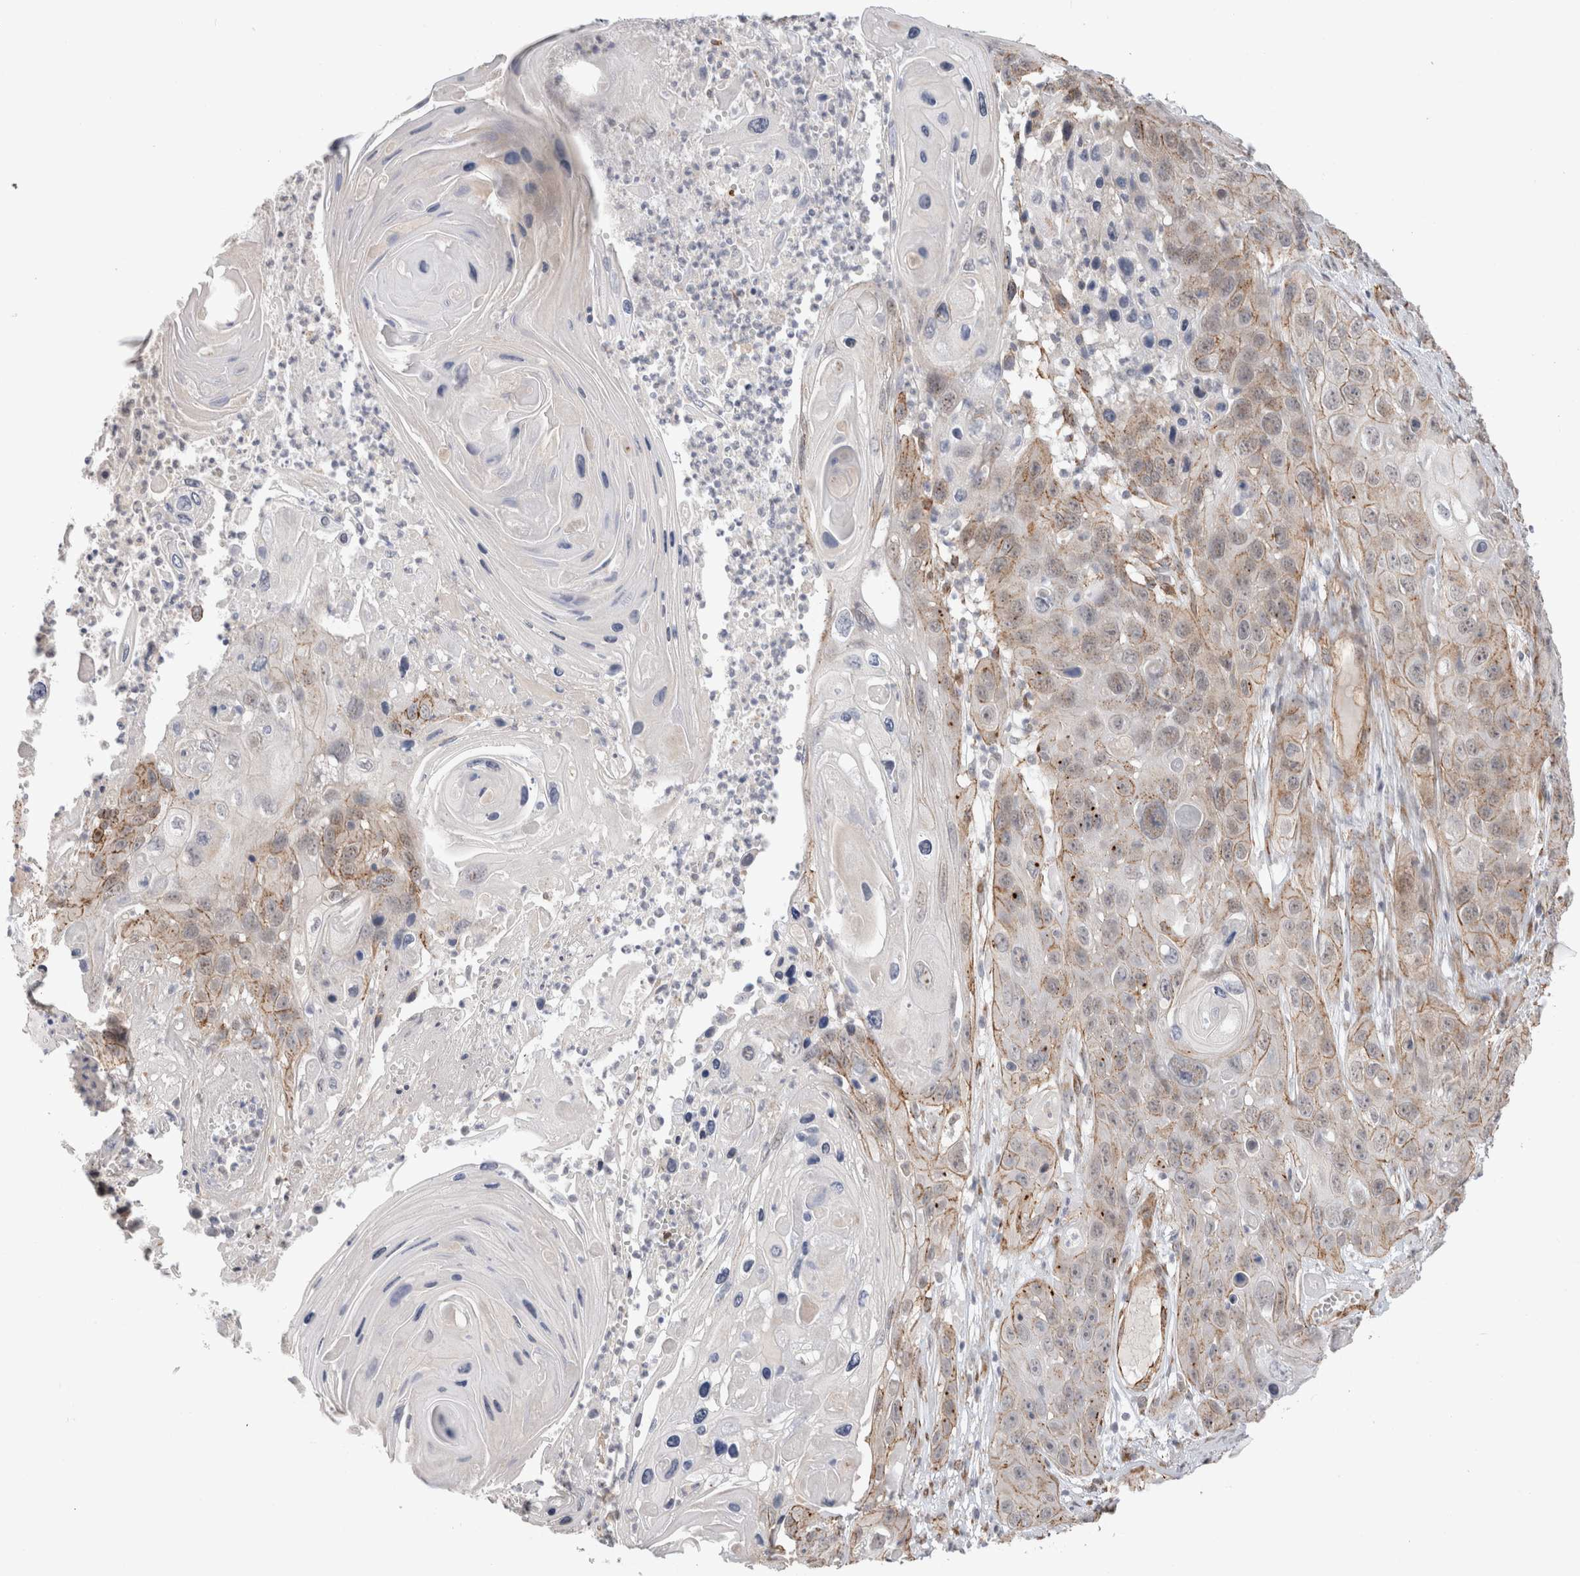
{"staining": {"intensity": "moderate", "quantity": "25%-75%", "location": "cytoplasmic/membranous"}, "tissue": "skin cancer", "cell_type": "Tumor cells", "image_type": "cancer", "snomed": [{"axis": "morphology", "description": "Squamous cell carcinoma, NOS"}, {"axis": "topography", "description": "Skin"}], "caption": "A histopathology image of squamous cell carcinoma (skin) stained for a protein exhibits moderate cytoplasmic/membranous brown staining in tumor cells.", "gene": "CAAP1", "patient": {"sex": "male", "age": 55}}